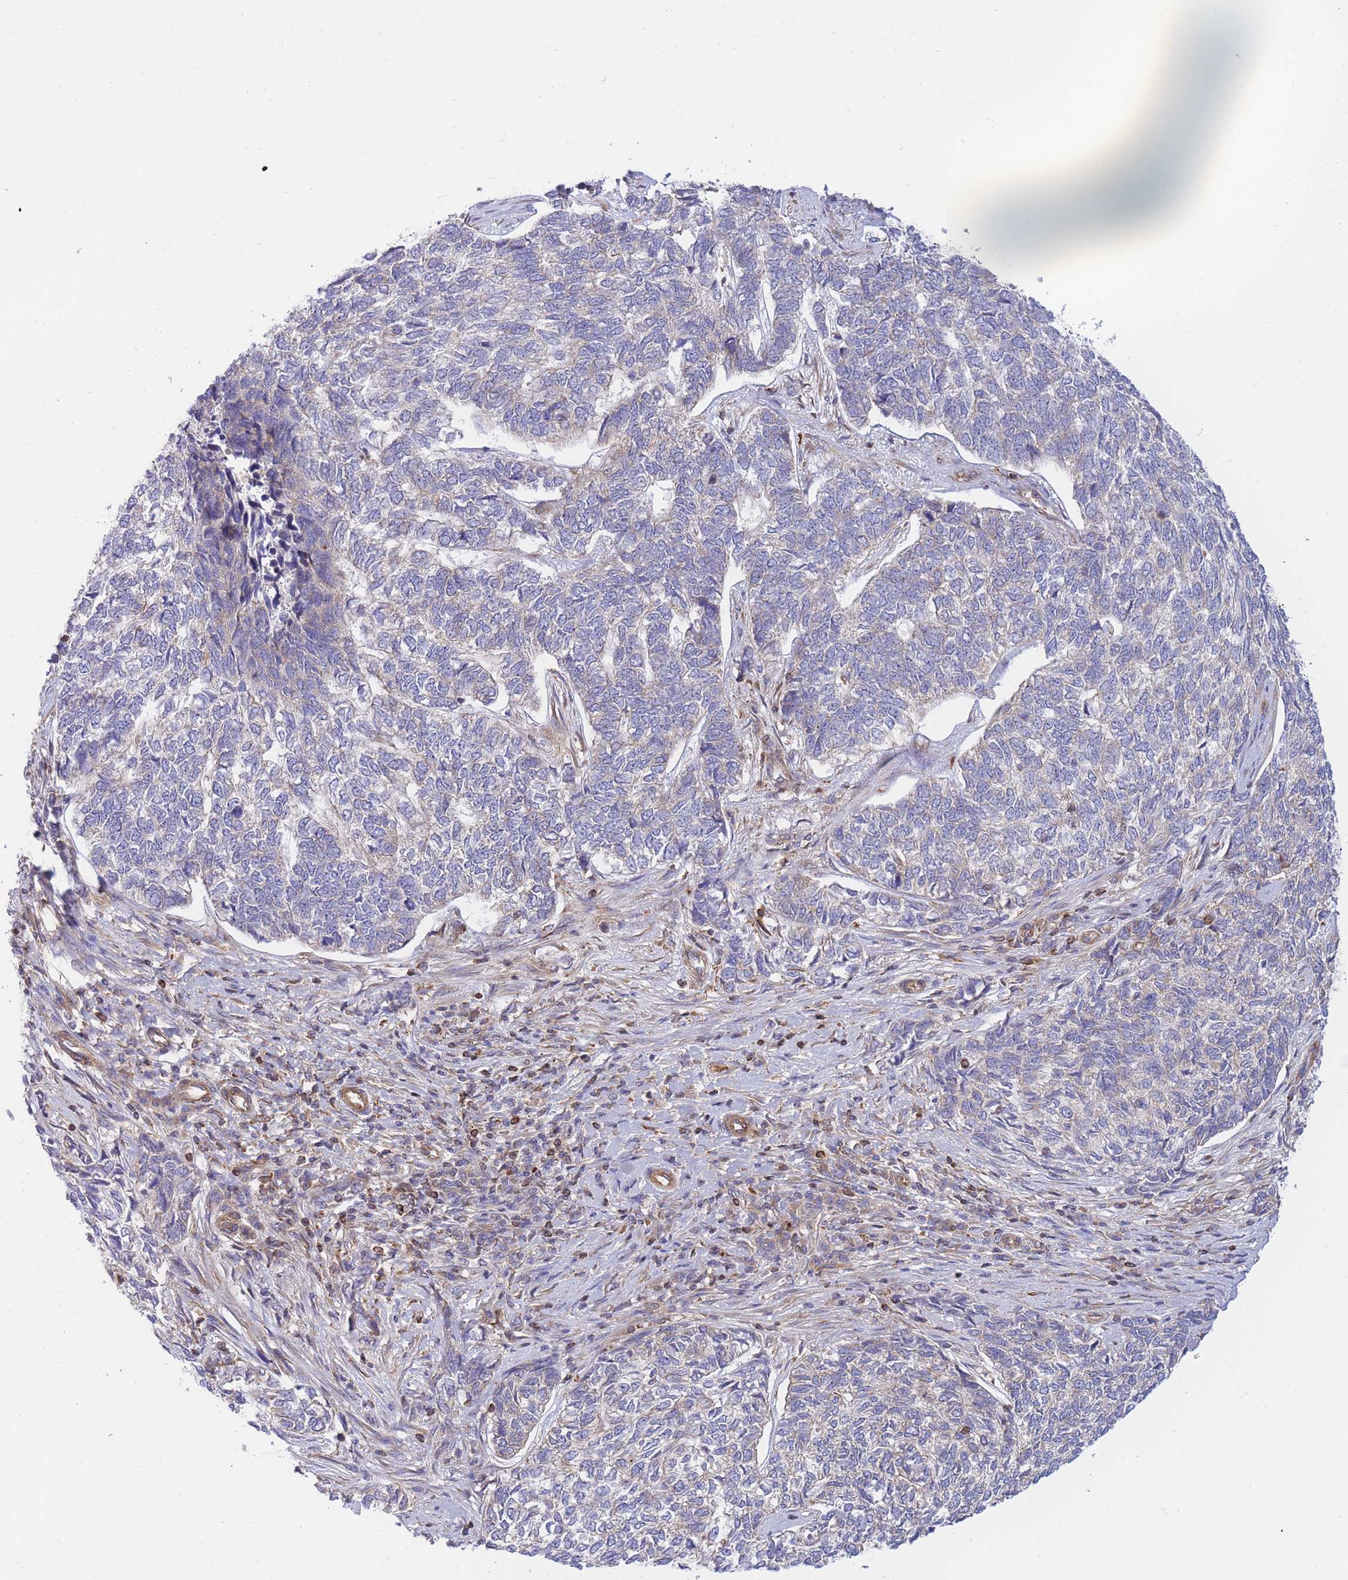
{"staining": {"intensity": "negative", "quantity": "none", "location": "none"}, "tissue": "skin cancer", "cell_type": "Tumor cells", "image_type": "cancer", "snomed": [{"axis": "morphology", "description": "Basal cell carcinoma"}, {"axis": "topography", "description": "Skin"}], "caption": "The photomicrograph reveals no staining of tumor cells in skin cancer (basal cell carcinoma).", "gene": "REM1", "patient": {"sex": "female", "age": 65}}